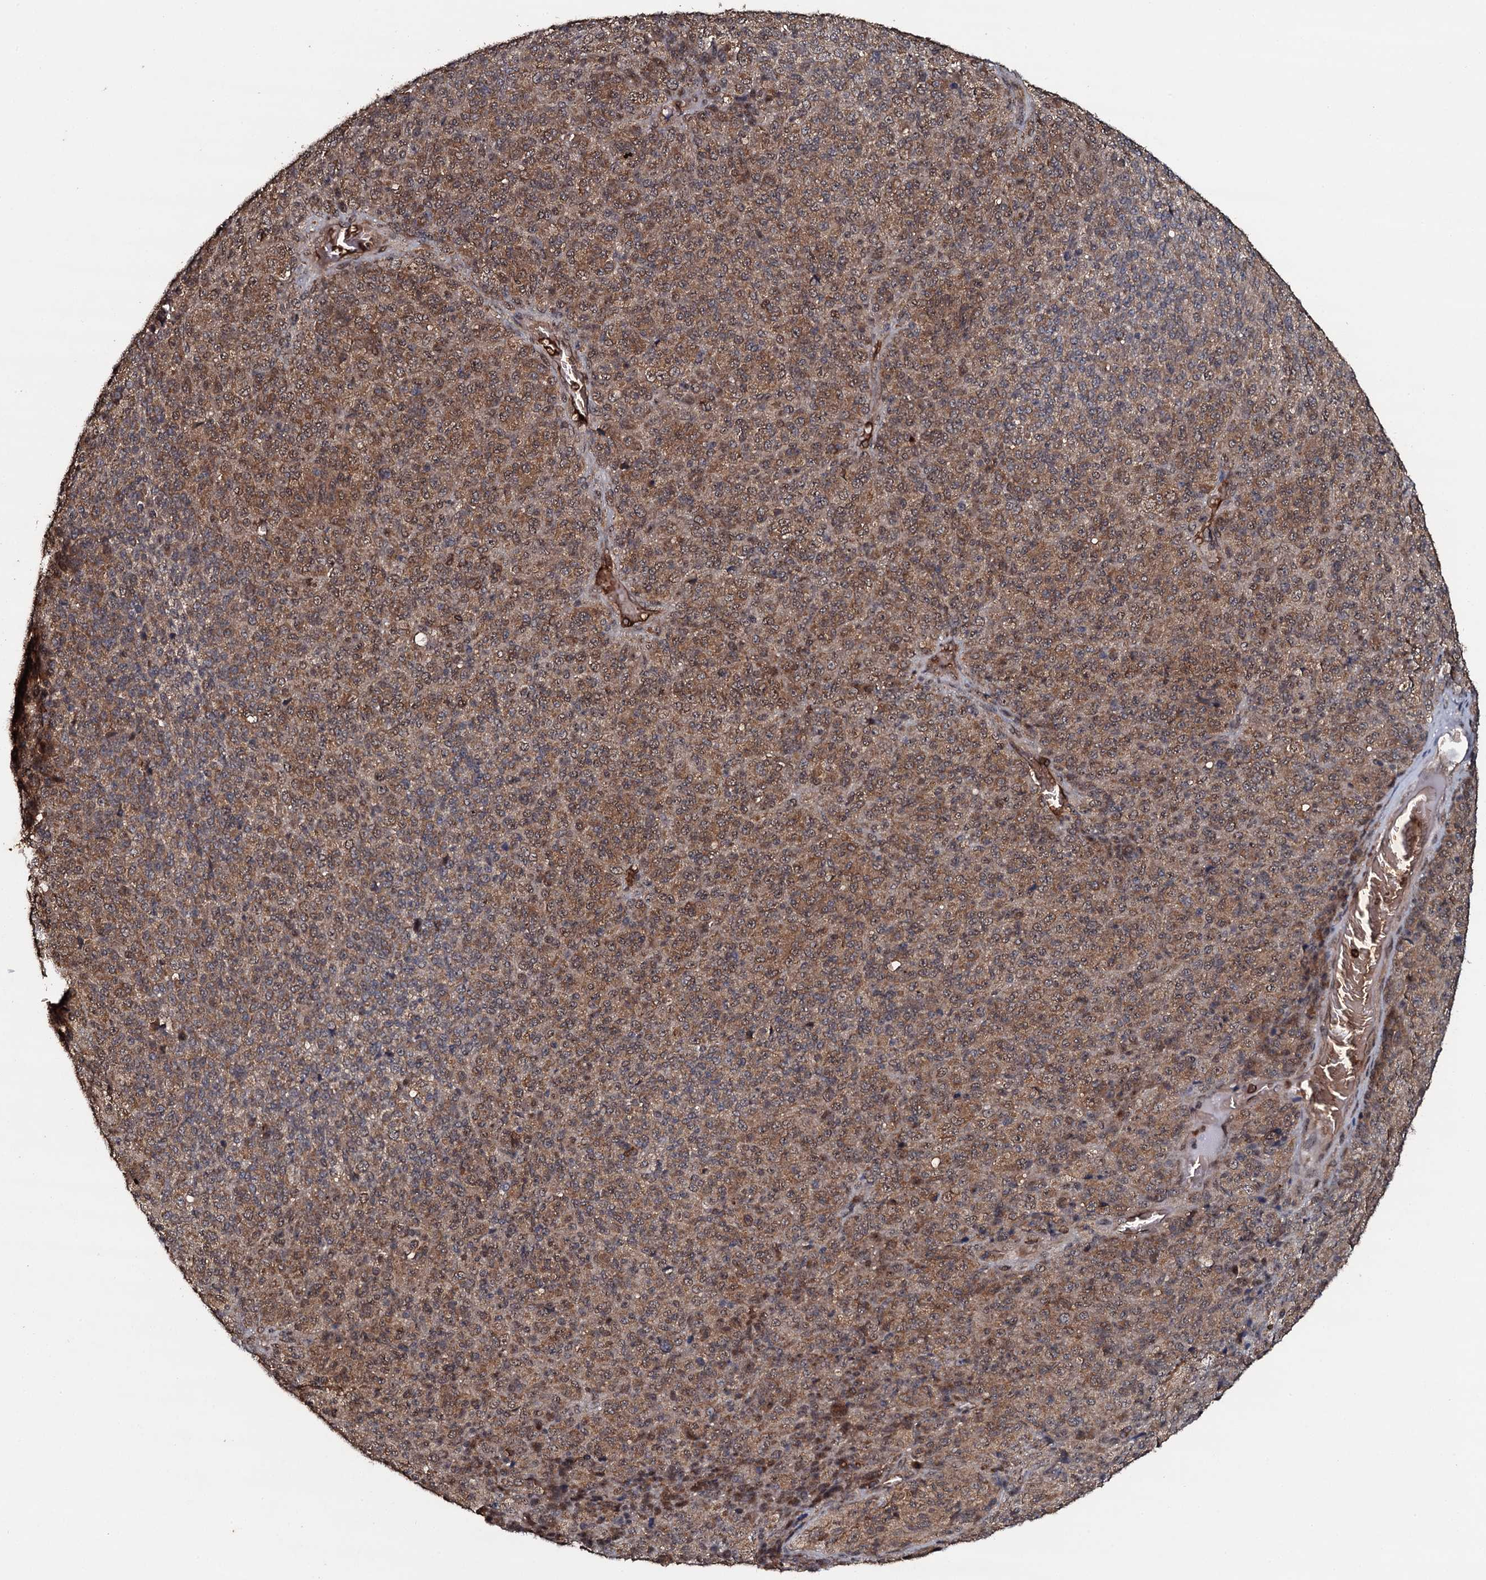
{"staining": {"intensity": "moderate", "quantity": ">75%", "location": "cytoplasmic/membranous,nuclear"}, "tissue": "melanoma", "cell_type": "Tumor cells", "image_type": "cancer", "snomed": [{"axis": "morphology", "description": "Malignant melanoma, Metastatic site"}, {"axis": "topography", "description": "Brain"}], "caption": "About >75% of tumor cells in human malignant melanoma (metastatic site) show moderate cytoplasmic/membranous and nuclear protein expression as visualized by brown immunohistochemical staining.", "gene": "ADGRG3", "patient": {"sex": "female", "age": 56}}